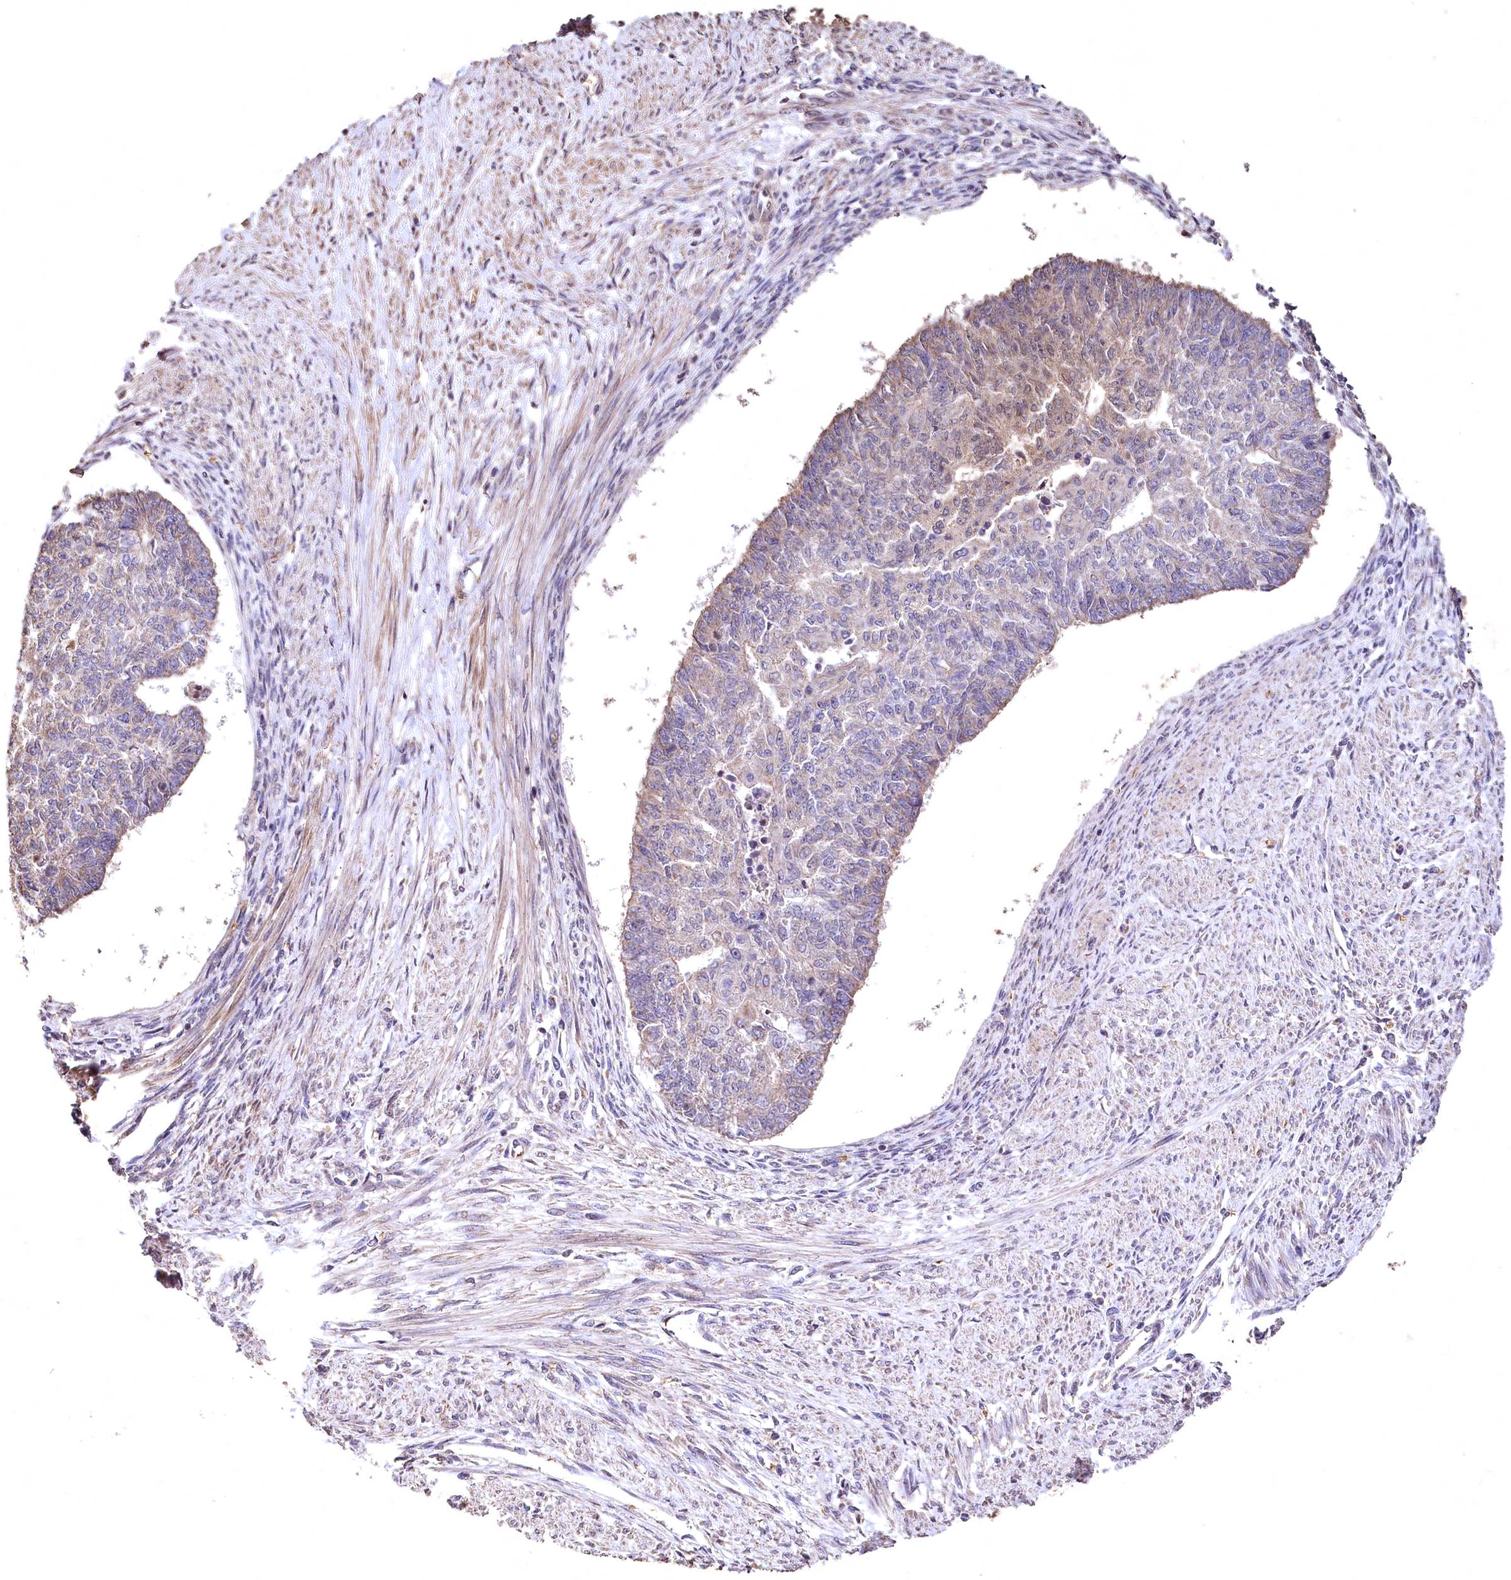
{"staining": {"intensity": "weak", "quantity": "<25%", "location": "cytoplasmic/membranous"}, "tissue": "endometrial cancer", "cell_type": "Tumor cells", "image_type": "cancer", "snomed": [{"axis": "morphology", "description": "Adenocarcinoma, NOS"}, {"axis": "topography", "description": "Endometrium"}], "caption": "Endometrial cancer stained for a protein using immunohistochemistry displays no expression tumor cells.", "gene": "SPTA1", "patient": {"sex": "female", "age": 32}}